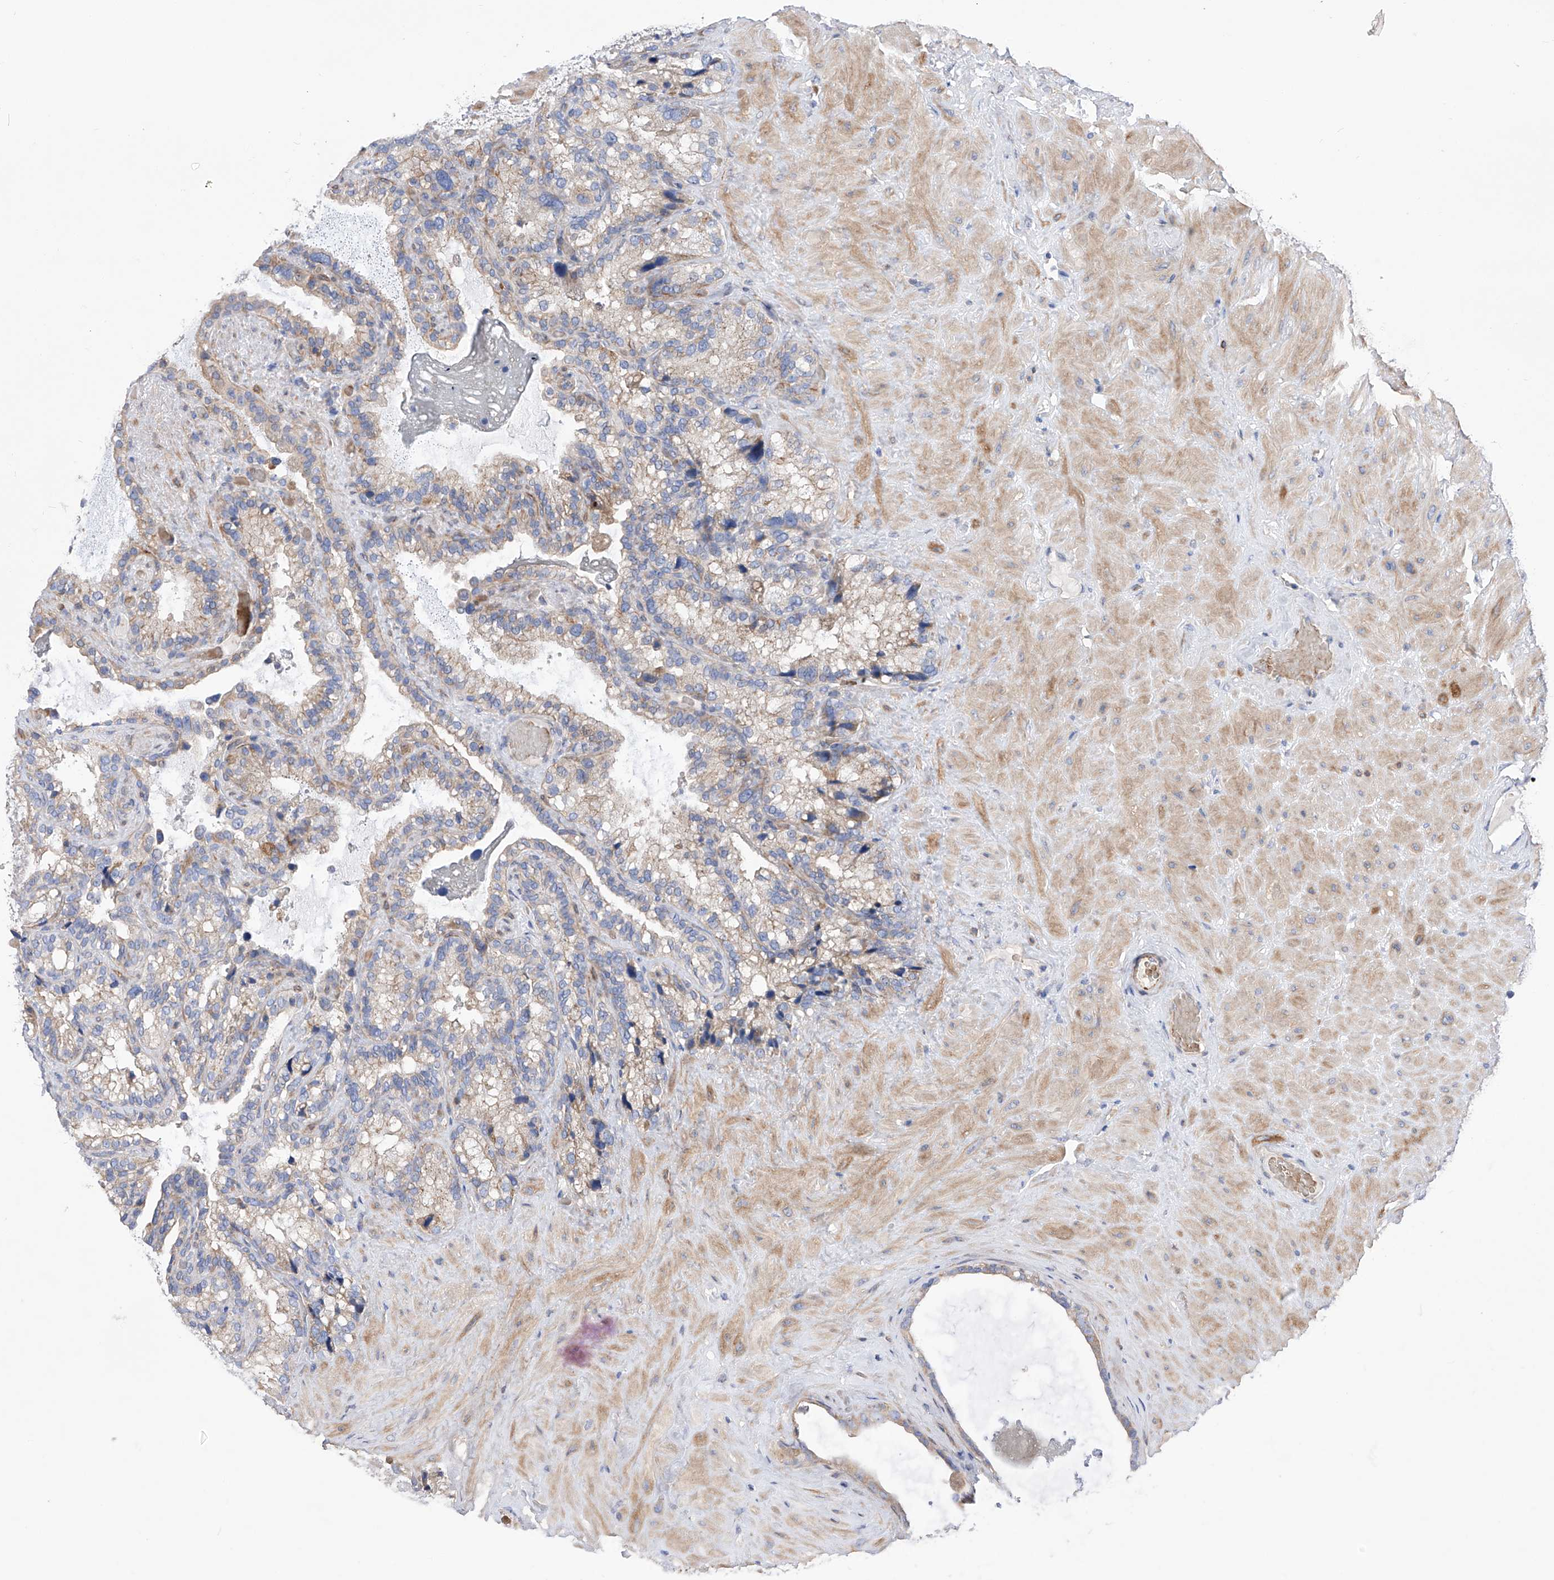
{"staining": {"intensity": "weak", "quantity": "<25%", "location": "cytoplasmic/membranous"}, "tissue": "seminal vesicle", "cell_type": "Glandular cells", "image_type": "normal", "snomed": [{"axis": "morphology", "description": "Normal tissue, NOS"}, {"axis": "topography", "description": "Prostate"}, {"axis": "topography", "description": "Seminal veicle"}], "caption": "IHC of normal seminal vesicle demonstrates no expression in glandular cells.", "gene": "NFATC4", "patient": {"sex": "male", "age": 68}}